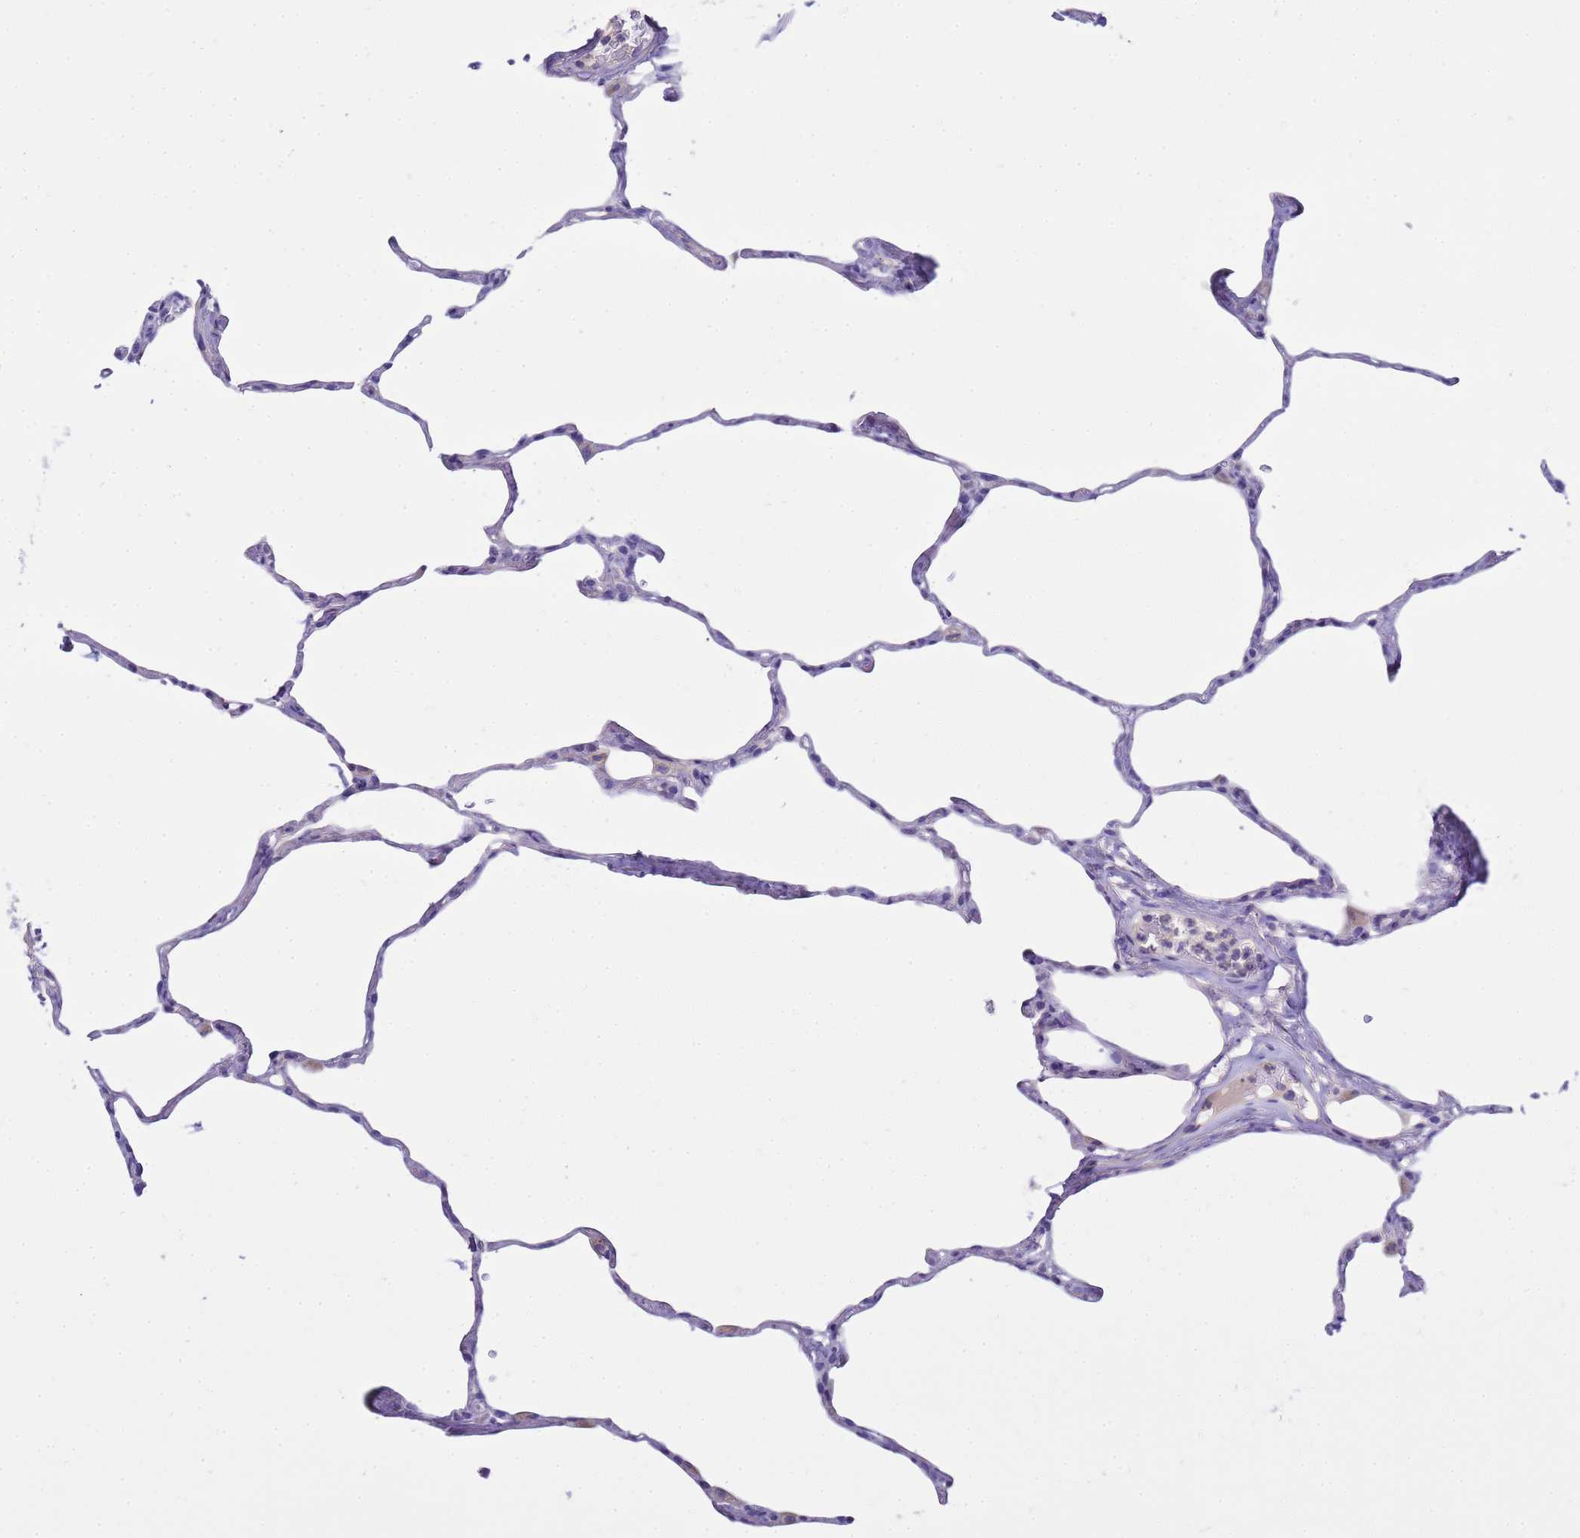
{"staining": {"intensity": "negative", "quantity": "none", "location": "none"}, "tissue": "lung", "cell_type": "Alveolar cells", "image_type": "normal", "snomed": [{"axis": "morphology", "description": "Normal tissue, NOS"}, {"axis": "topography", "description": "Lung"}], "caption": "IHC photomicrograph of unremarkable lung: lung stained with DAB displays no significant protein positivity in alveolar cells.", "gene": "RIPPLY2", "patient": {"sex": "male", "age": 65}}